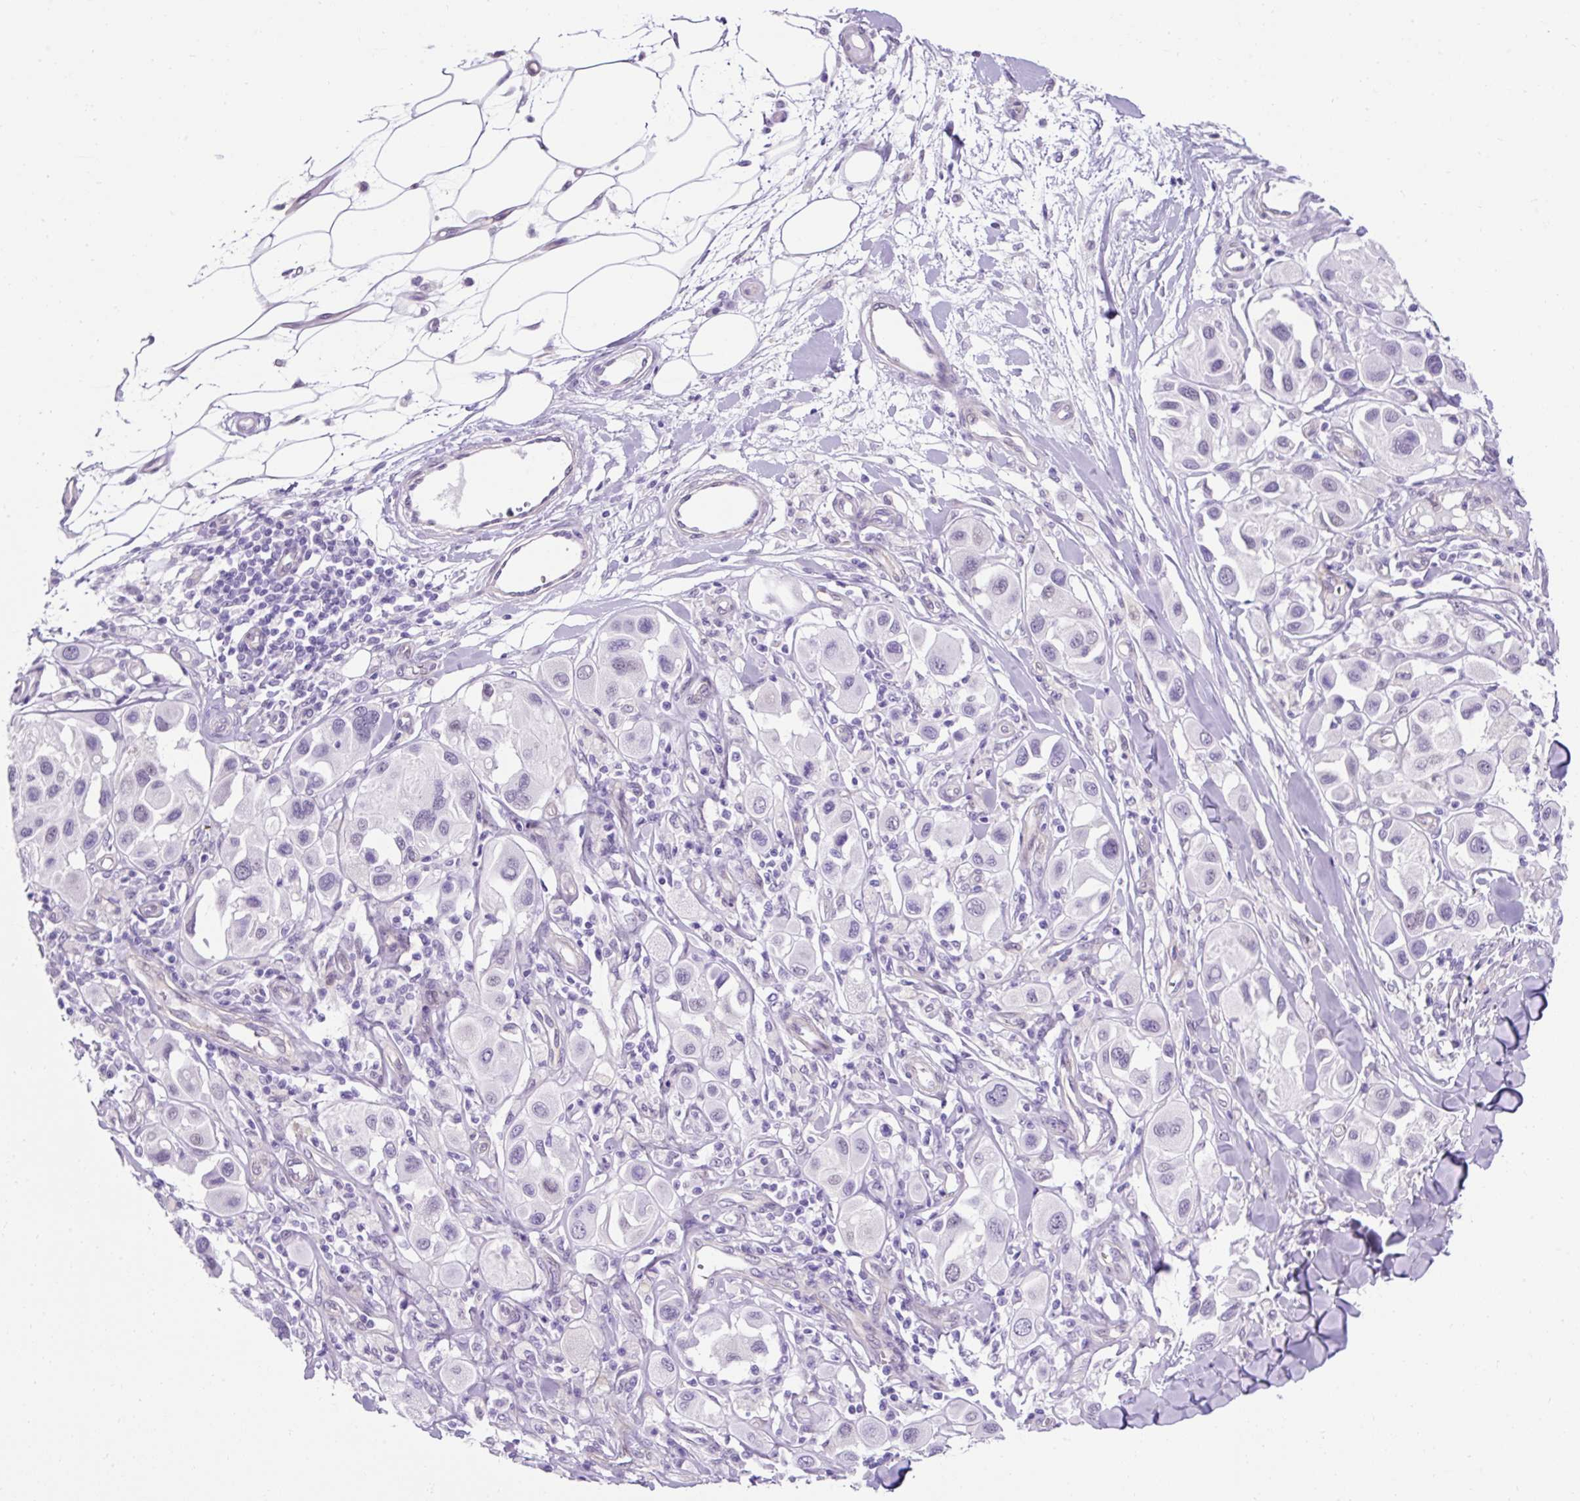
{"staining": {"intensity": "negative", "quantity": "none", "location": "none"}, "tissue": "melanoma", "cell_type": "Tumor cells", "image_type": "cancer", "snomed": [{"axis": "morphology", "description": "Malignant melanoma, Metastatic site"}, {"axis": "topography", "description": "Skin"}], "caption": "High power microscopy photomicrograph of an immunohistochemistry image of malignant melanoma (metastatic site), revealing no significant staining in tumor cells.", "gene": "KRT12", "patient": {"sex": "male", "age": 41}}